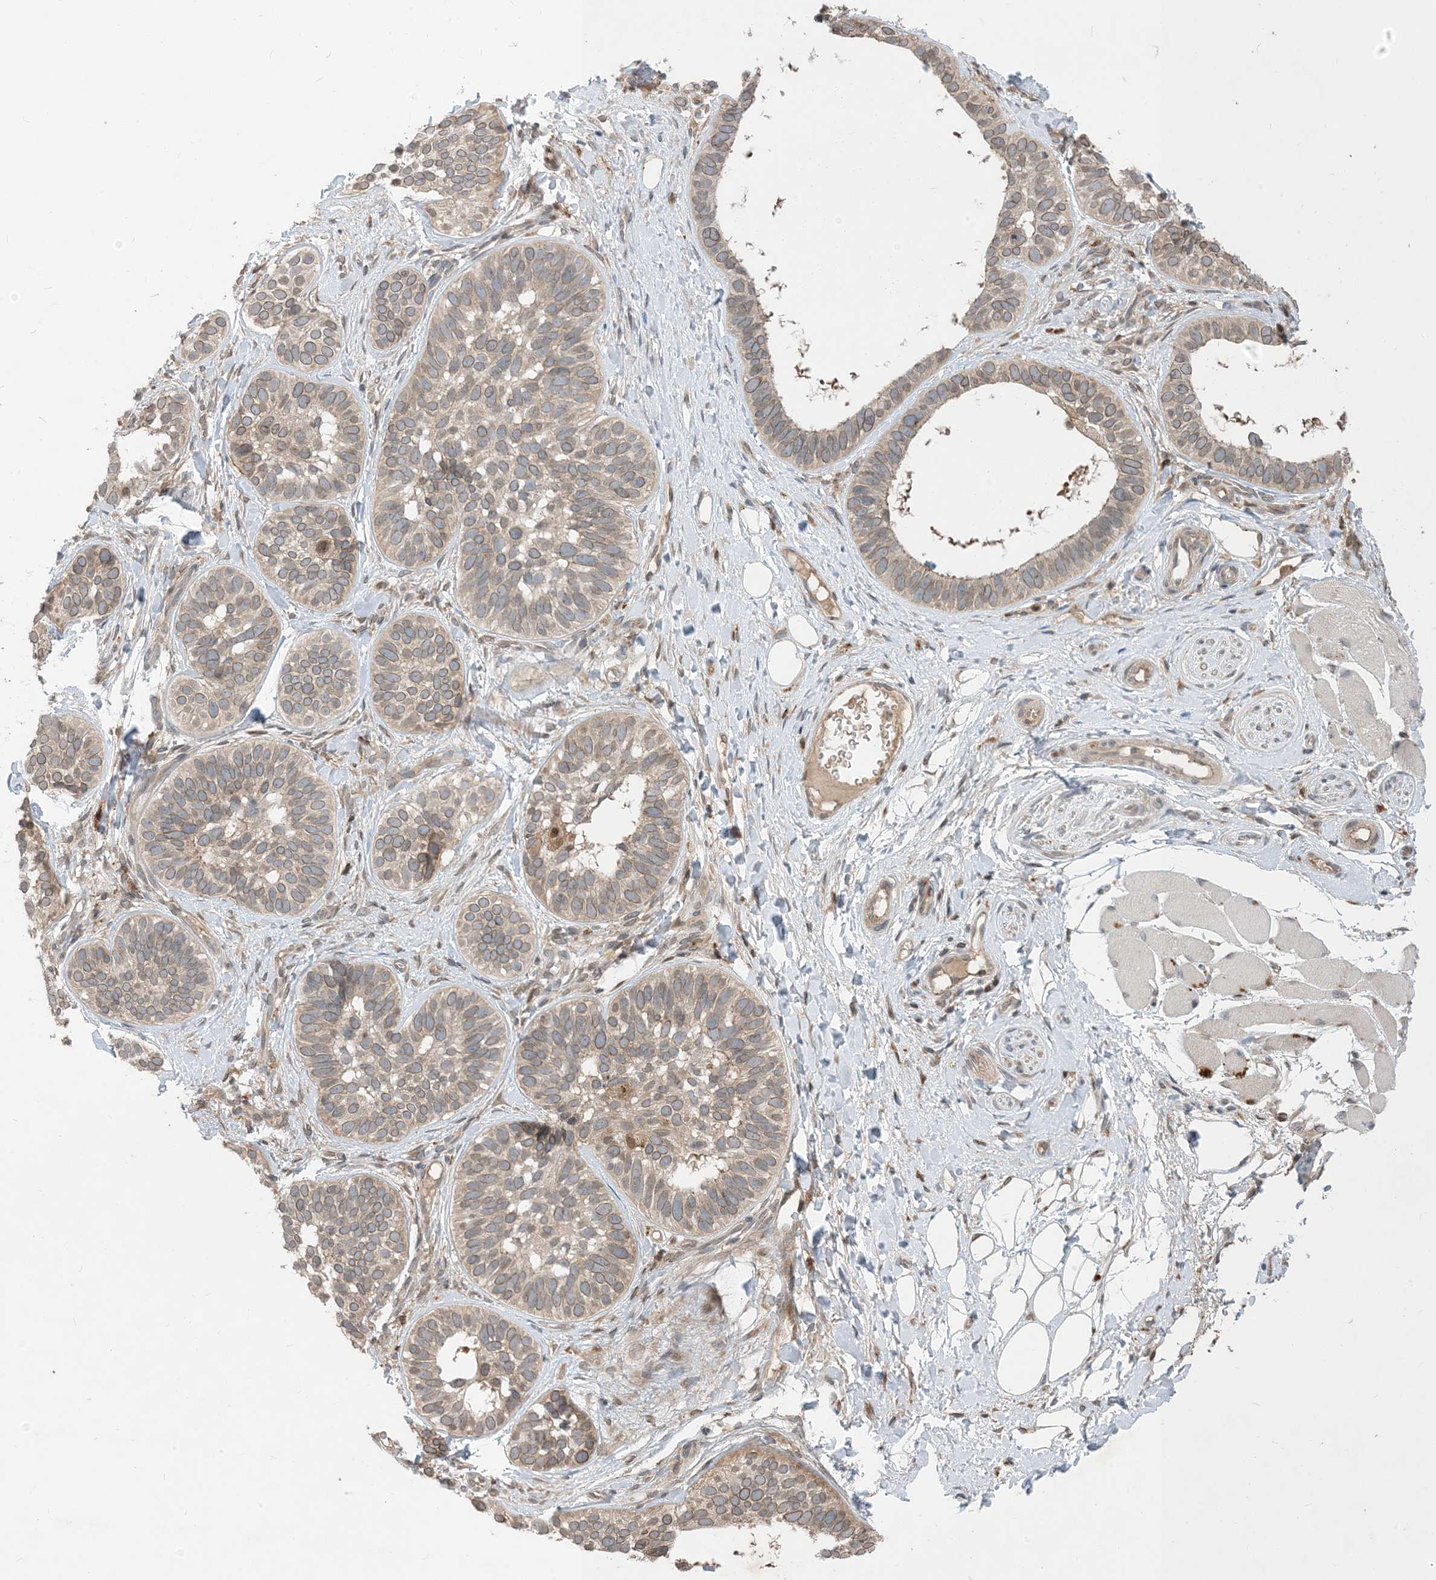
{"staining": {"intensity": "weak", "quantity": ">75%", "location": "cytoplasmic/membranous,nuclear"}, "tissue": "skin cancer", "cell_type": "Tumor cells", "image_type": "cancer", "snomed": [{"axis": "morphology", "description": "Basal cell carcinoma"}, {"axis": "topography", "description": "Skin"}], "caption": "Immunohistochemical staining of skin cancer displays low levels of weak cytoplasmic/membranous and nuclear expression in approximately >75% of tumor cells.", "gene": "NAGK", "patient": {"sex": "male", "age": 62}}